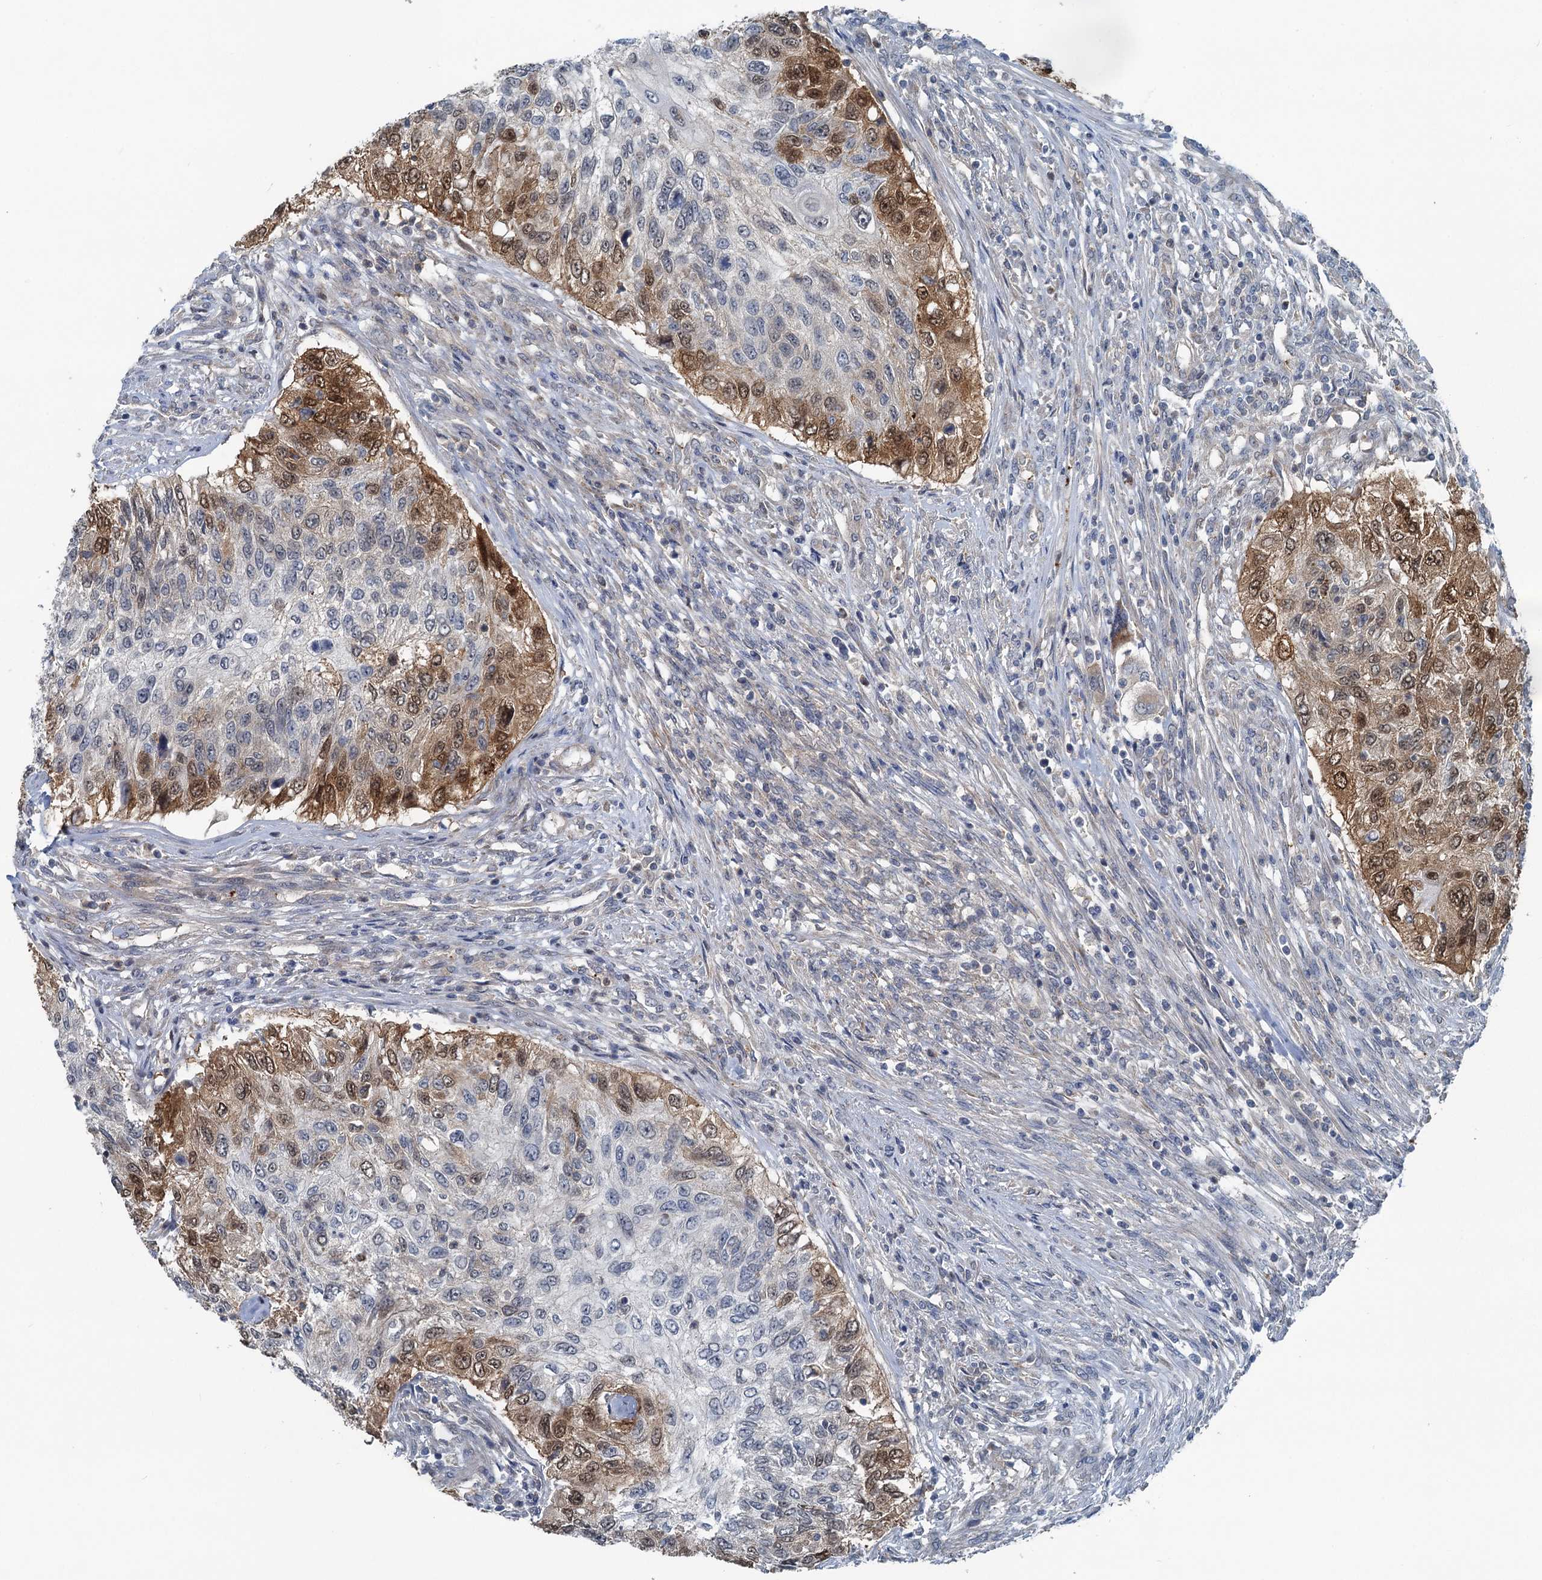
{"staining": {"intensity": "moderate", "quantity": "25%-75%", "location": "cytoplasmic/membranous,nuclear"}, "tissue": "urothelial cancer", "cell_type": "Tumor cells", "image_type": "cancer", "snomed": [{"axis": "morphology", "description": "Urothelial carcinoma, High grade"}, {"axis": "topography", "description": "Urinary bladder"}], "caption": "Tumor cells display moderate cytoplasmic/membranous and nuclear staining in about 25%-75% of cells in urothelial carcinoma (high-grade).", "gene": "GCLM", "patient": {"sex": "female", "age": 60}}